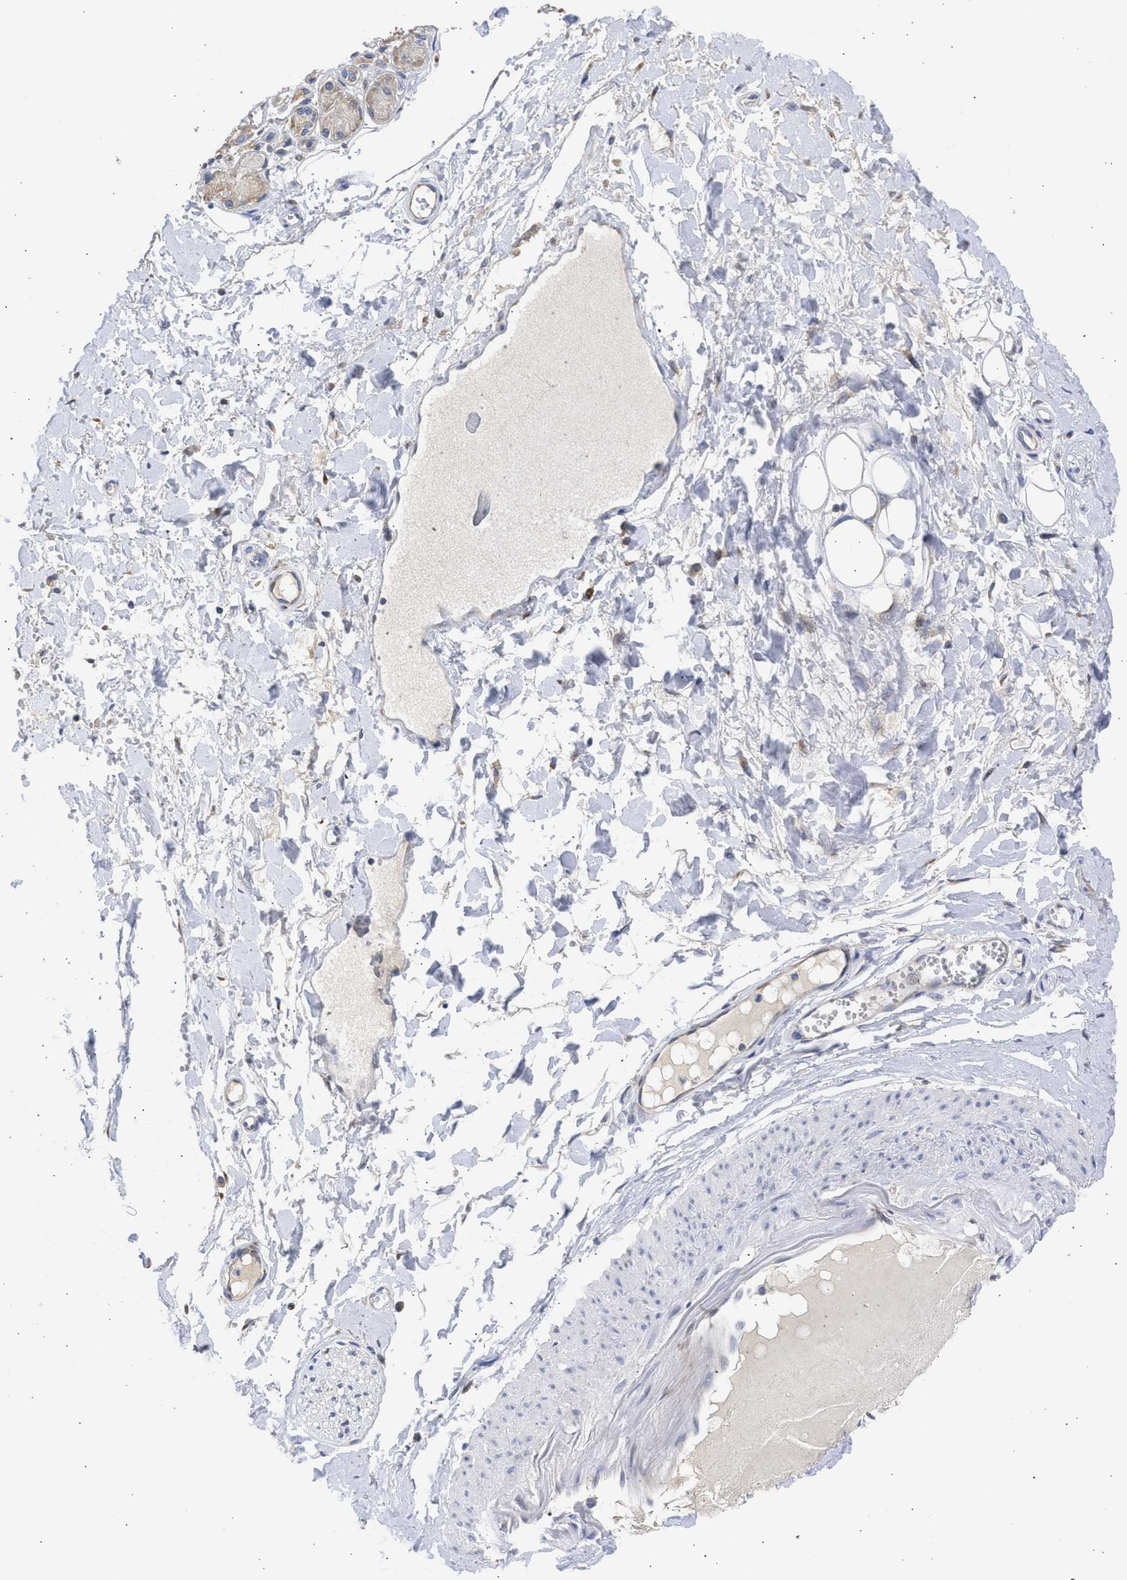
{"staining": {"intensity": "negative", "quantity": "none", "location": "none"}, "tissue": "adipose tissue", "cell_type": "Adipocytes", "image_type": "normal", "snomed": [{"axis": "morphology", "description": "Normal tissue, NOS"}, {"axis": "morphology", "description": "Inflammation, NOS"}, {"axis": "topography", "description": "Salivary gland"}, {"axis": "topography", "description": "Peripheral nerve tissue"}], "caption": "IHC photomicrograph of normal human adipose tissue stained for a protein (brown), which exhibits no staining in adipocytes.", "gene": "TMED1", "patient": {"sex": "female", "age": 75}}